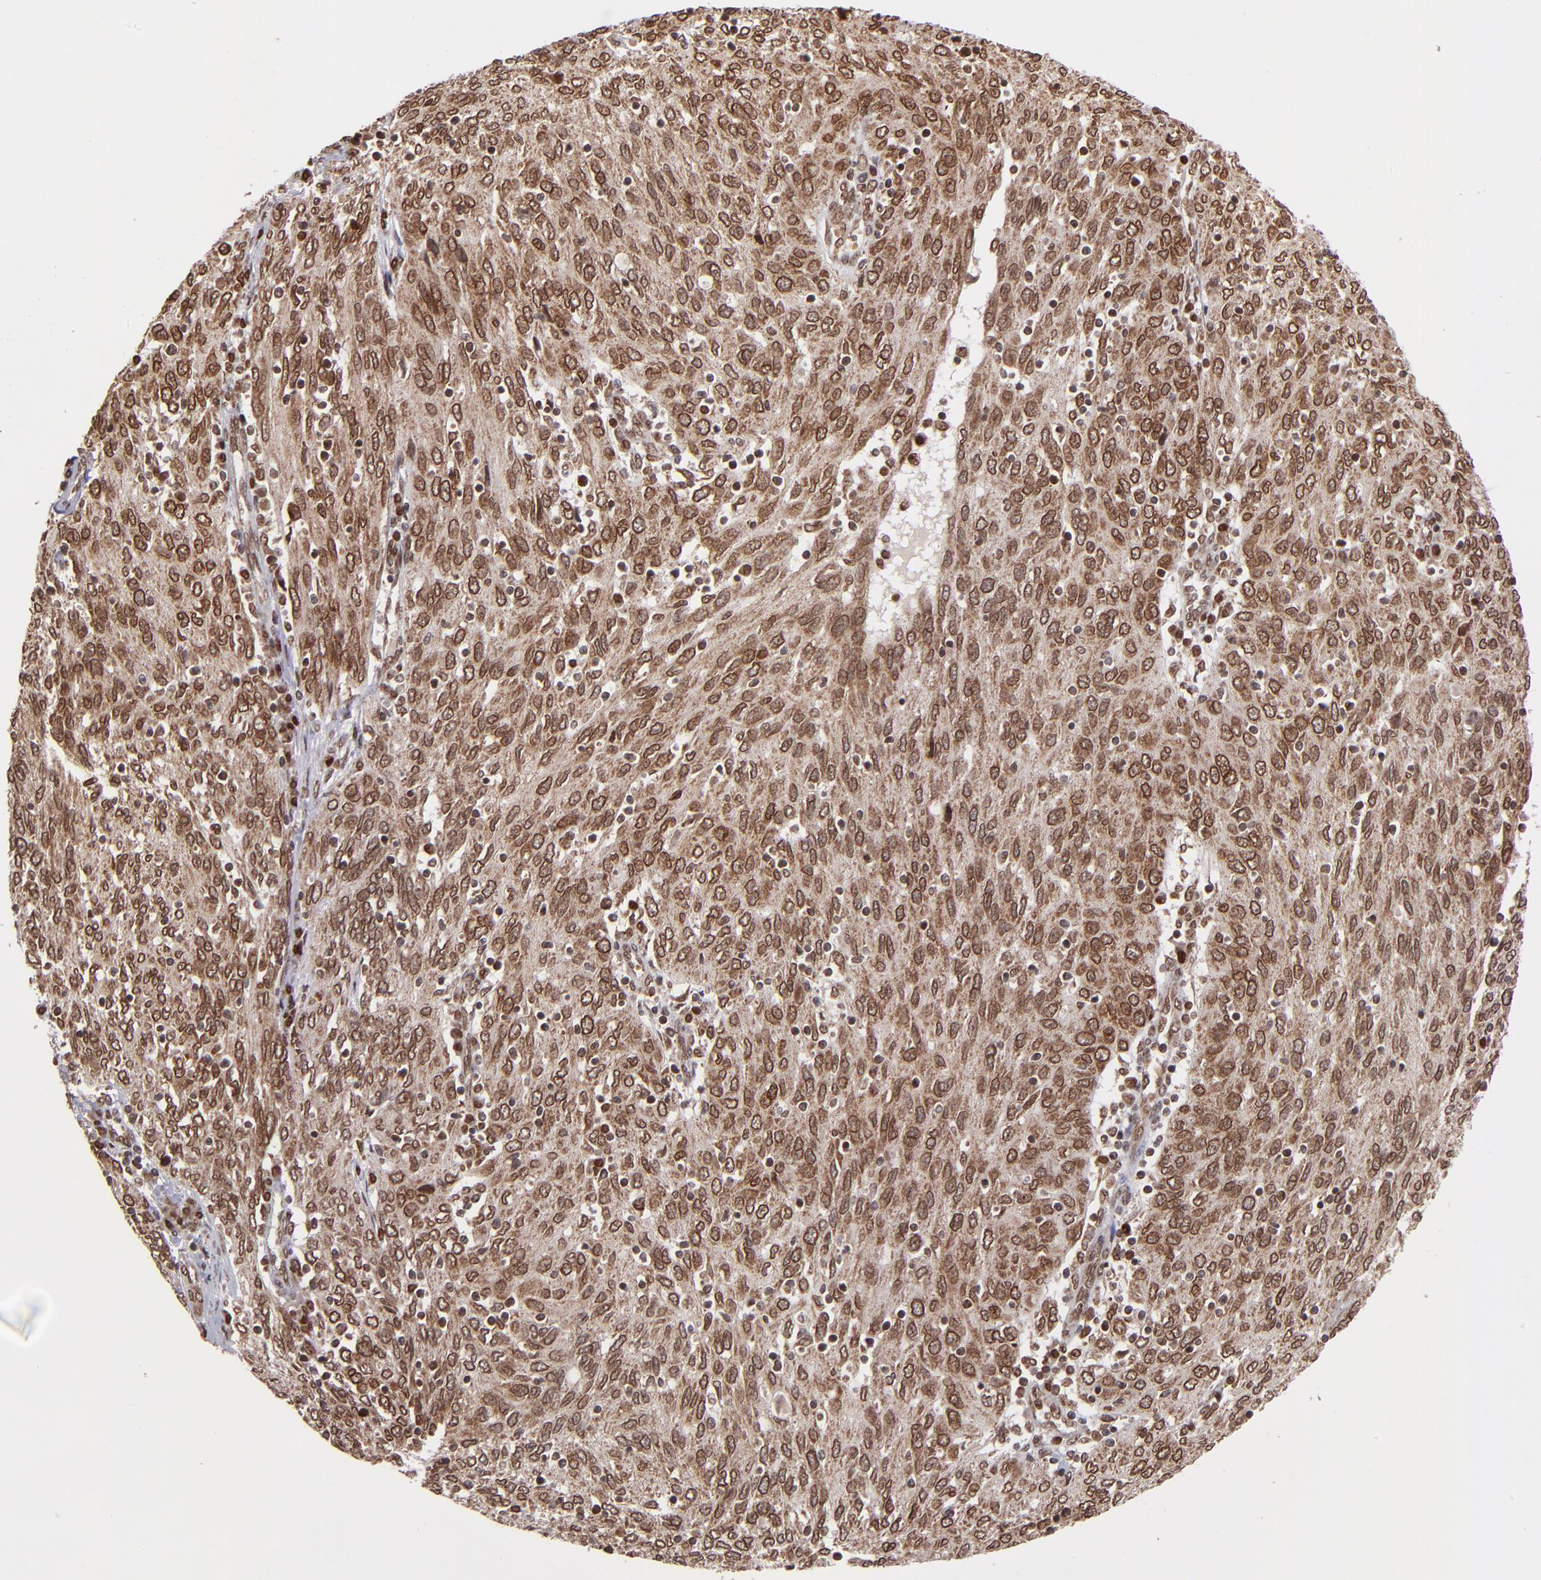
{"staining": {"intensity": "moderate", "quantity": ">75%", "location": "cytoplasmic/membranous,nuclear"}, "tissue": "ovarian cancer", "cell_type": "Tumor cells", "image_type": "cancer", "snomed": [{"axis": "morphology", "description": "Carcinoma, endometroid"}, {"axis": "topography", "description": "Ovary"}], "caption": "An immunohistochemistry (IHC) photomicrograph of neoplastic tissue is shown. Protein staining in brown shows moderate cytoplasmic/membranous and nuclear positivity in ovarian endometroid carcinoma within tumor cells.", "gene": "TOP1MT", "patient": {"sex": "female", "age": 50}}